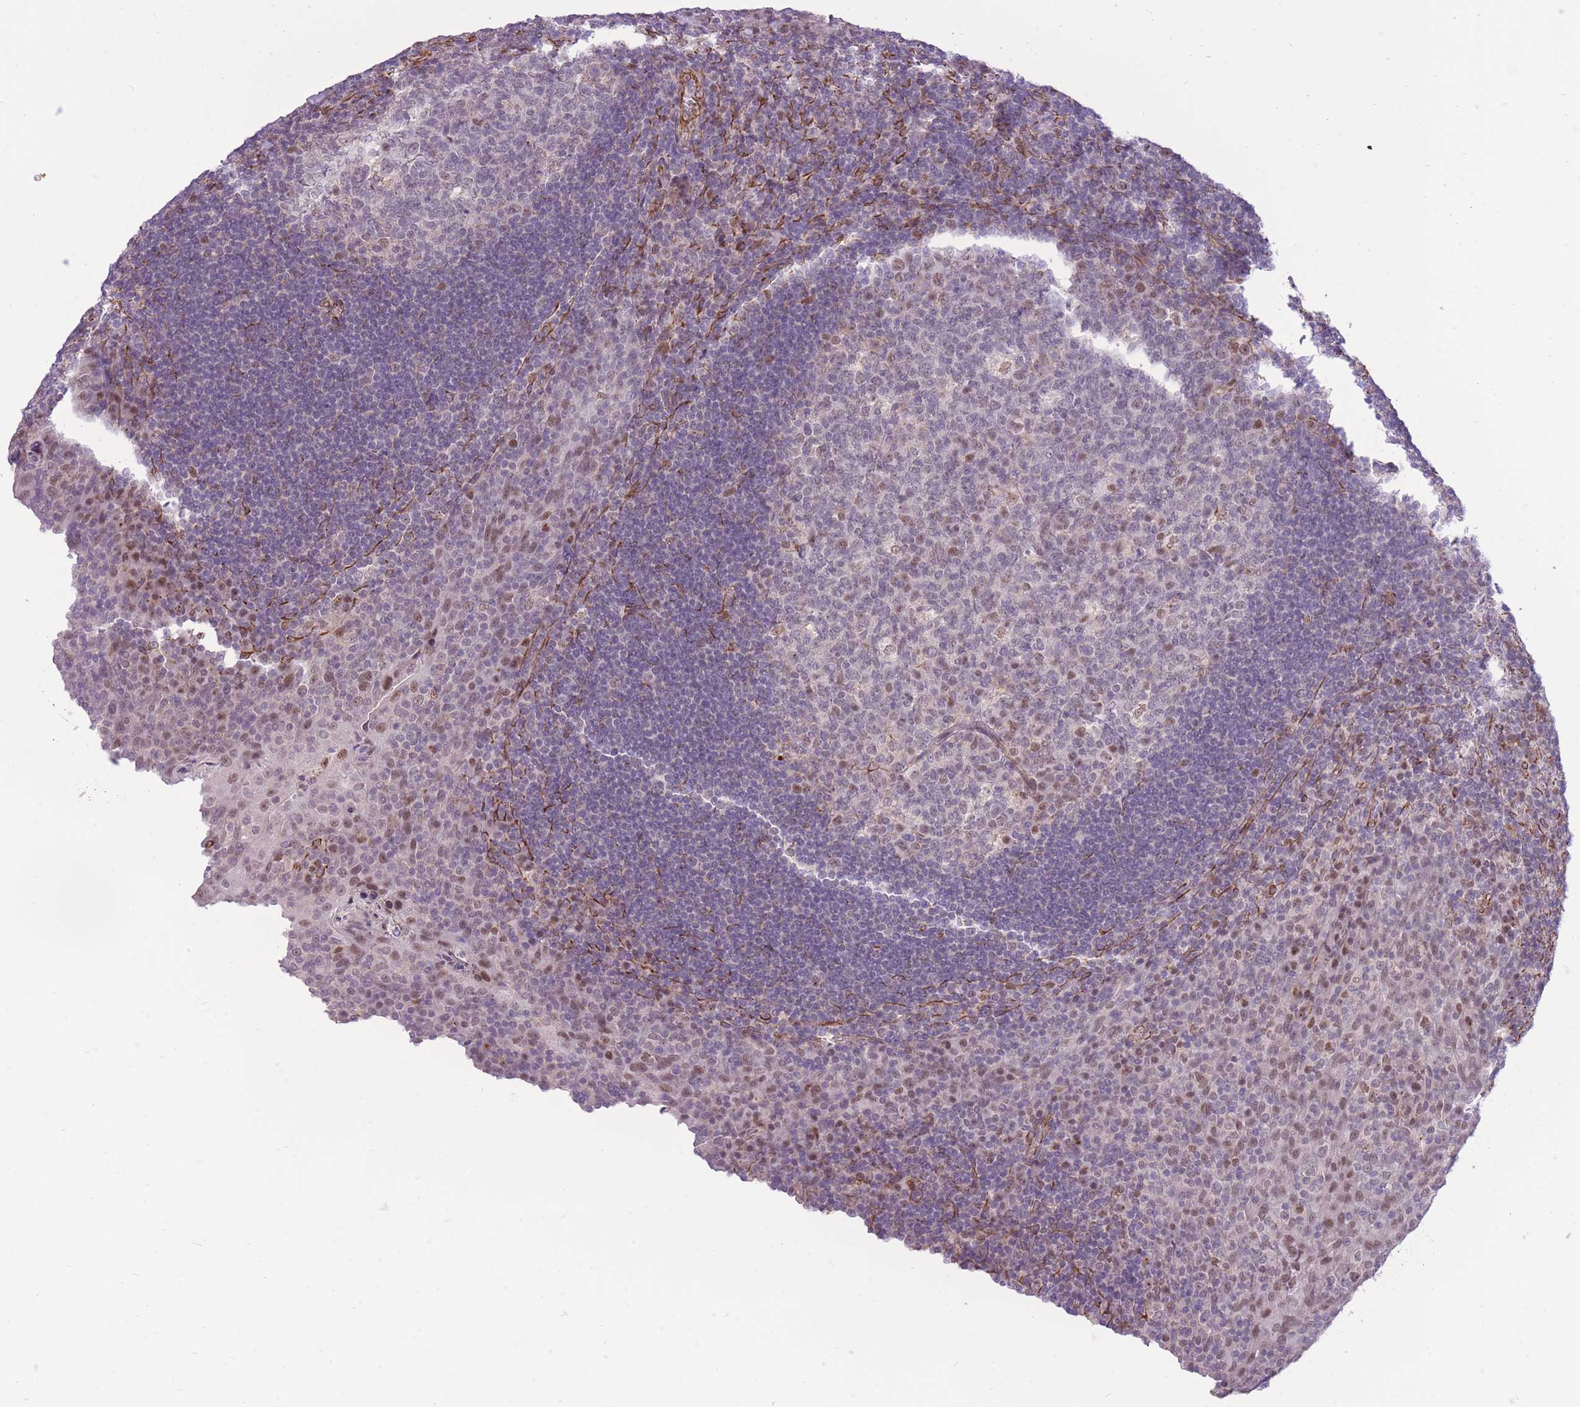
{"staining": {"intensity": "moderate", "quantity": "<25%", "location": "nuclear"}, "tissue": "tonsil", "cell_type": "Germinal center cells", "image_type": "normal", "snomed": [{"axis": "morphology", "description": "Normal tissue, NOS"}, {"axis": "topography", "description": "Tonsil"}], "caption": "Immunohistochemical staining of normal human tonsil reveals low levels of moderate nuclear expression in approximately <25% of germinal center cells.", "gene": "ELL", "patient": {"sex": "male", "age": 17}}